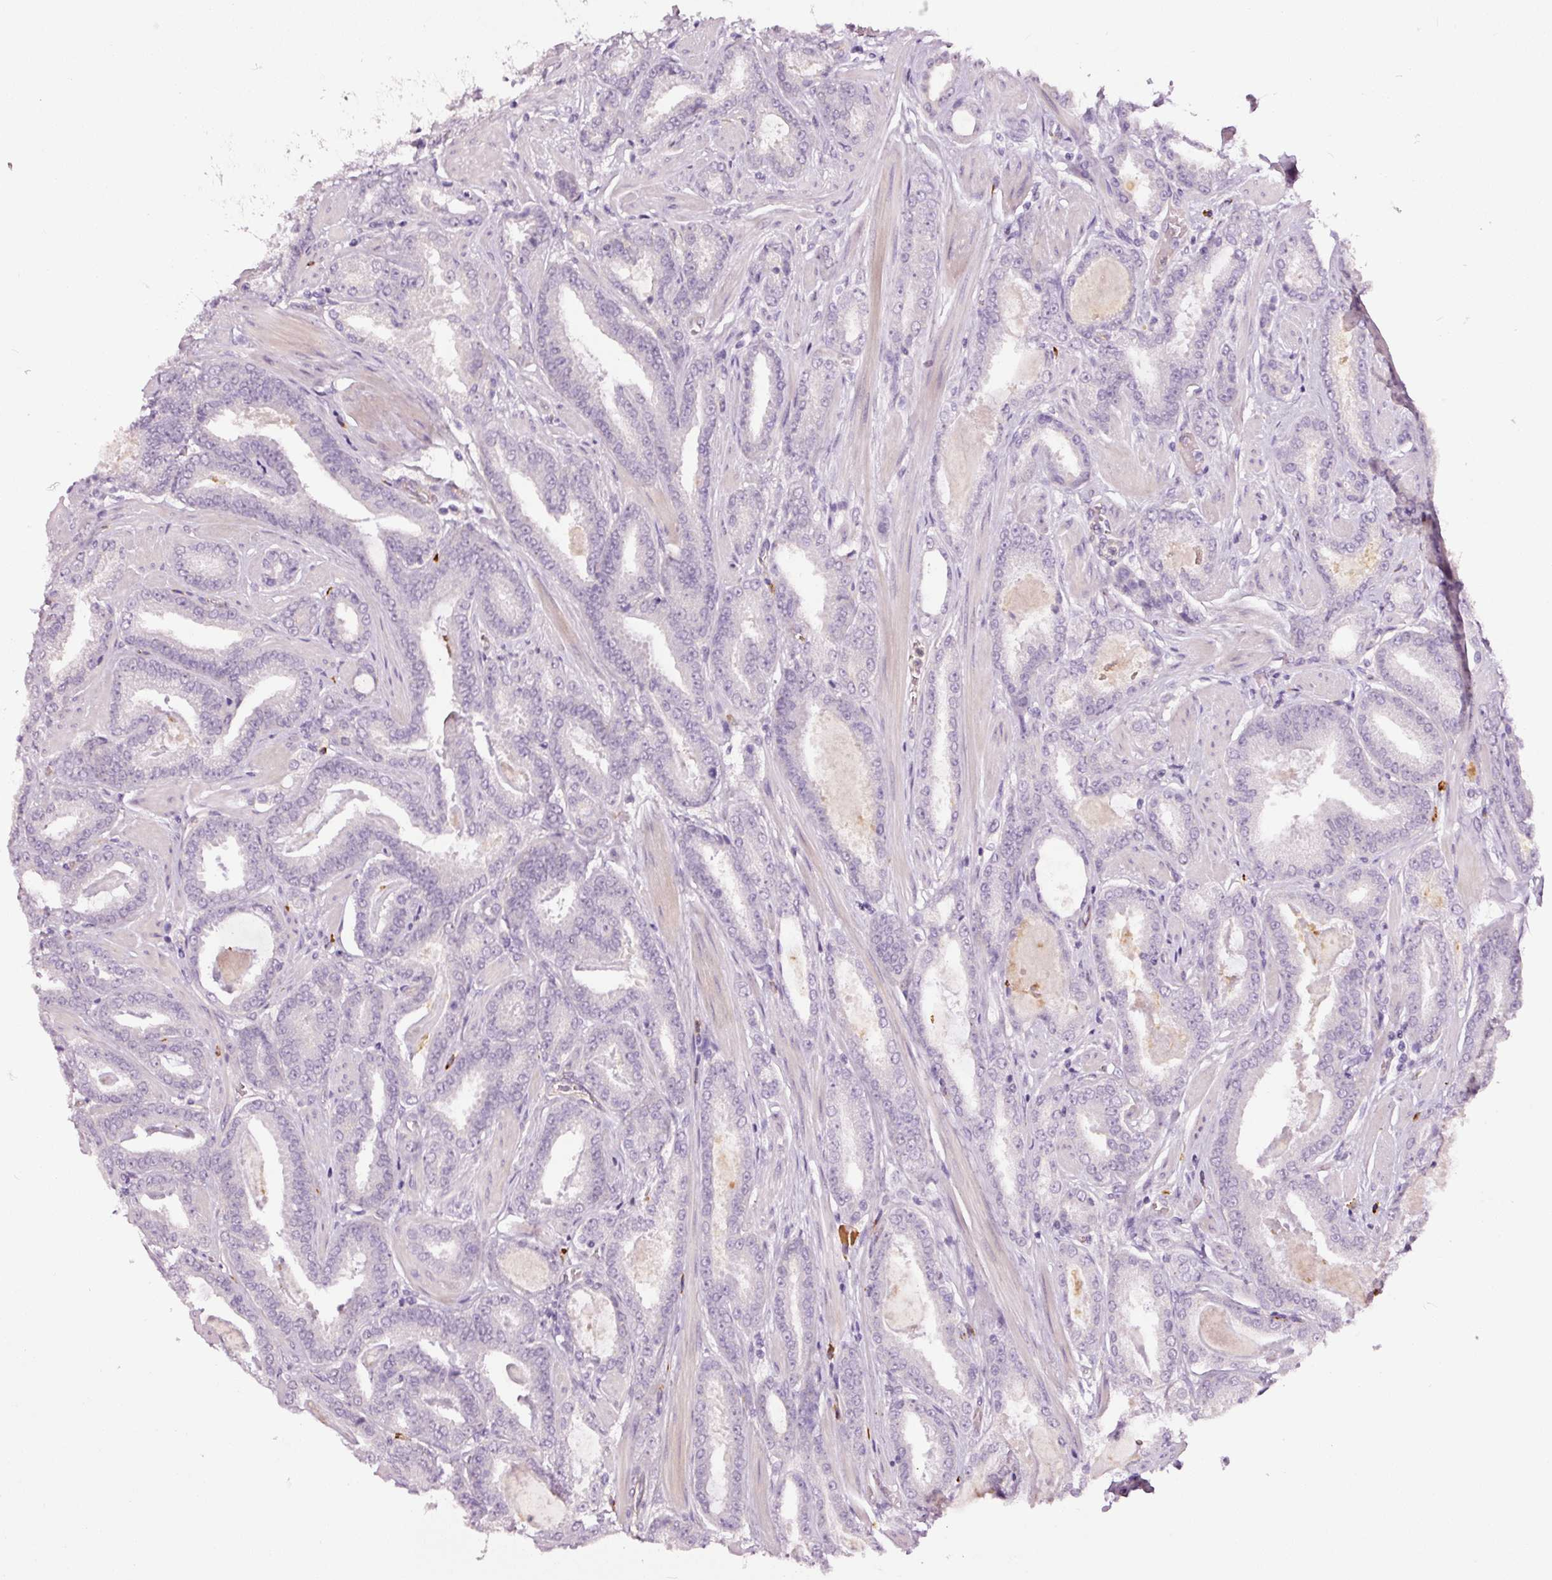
{"staining": {"intensity": "negative", "quantity": "none", "location": "none"}, "tissue": "prostate cancer", "cell_type": "Tumor cells", "image_type": "cancer", "snomed": [{"axis": "morphology", "description": "Adenocarcinoma, Low grade"}, {"axis": "topography", "description": "Prostate"}], "caption": "High magnification brightfield microscopy of low-grade adenocarcinoma (prostate) stained with DAB (brown) and counterstained with hematoxylin (blue): tumor cells show no significant positivity. (Stains: DAB IHC with hematoxylin counter stain, Microscopy: brightfield microscopy at high magnification).", "gene": "ABCB4", "patient": {"sex": "male", "age": 42}}